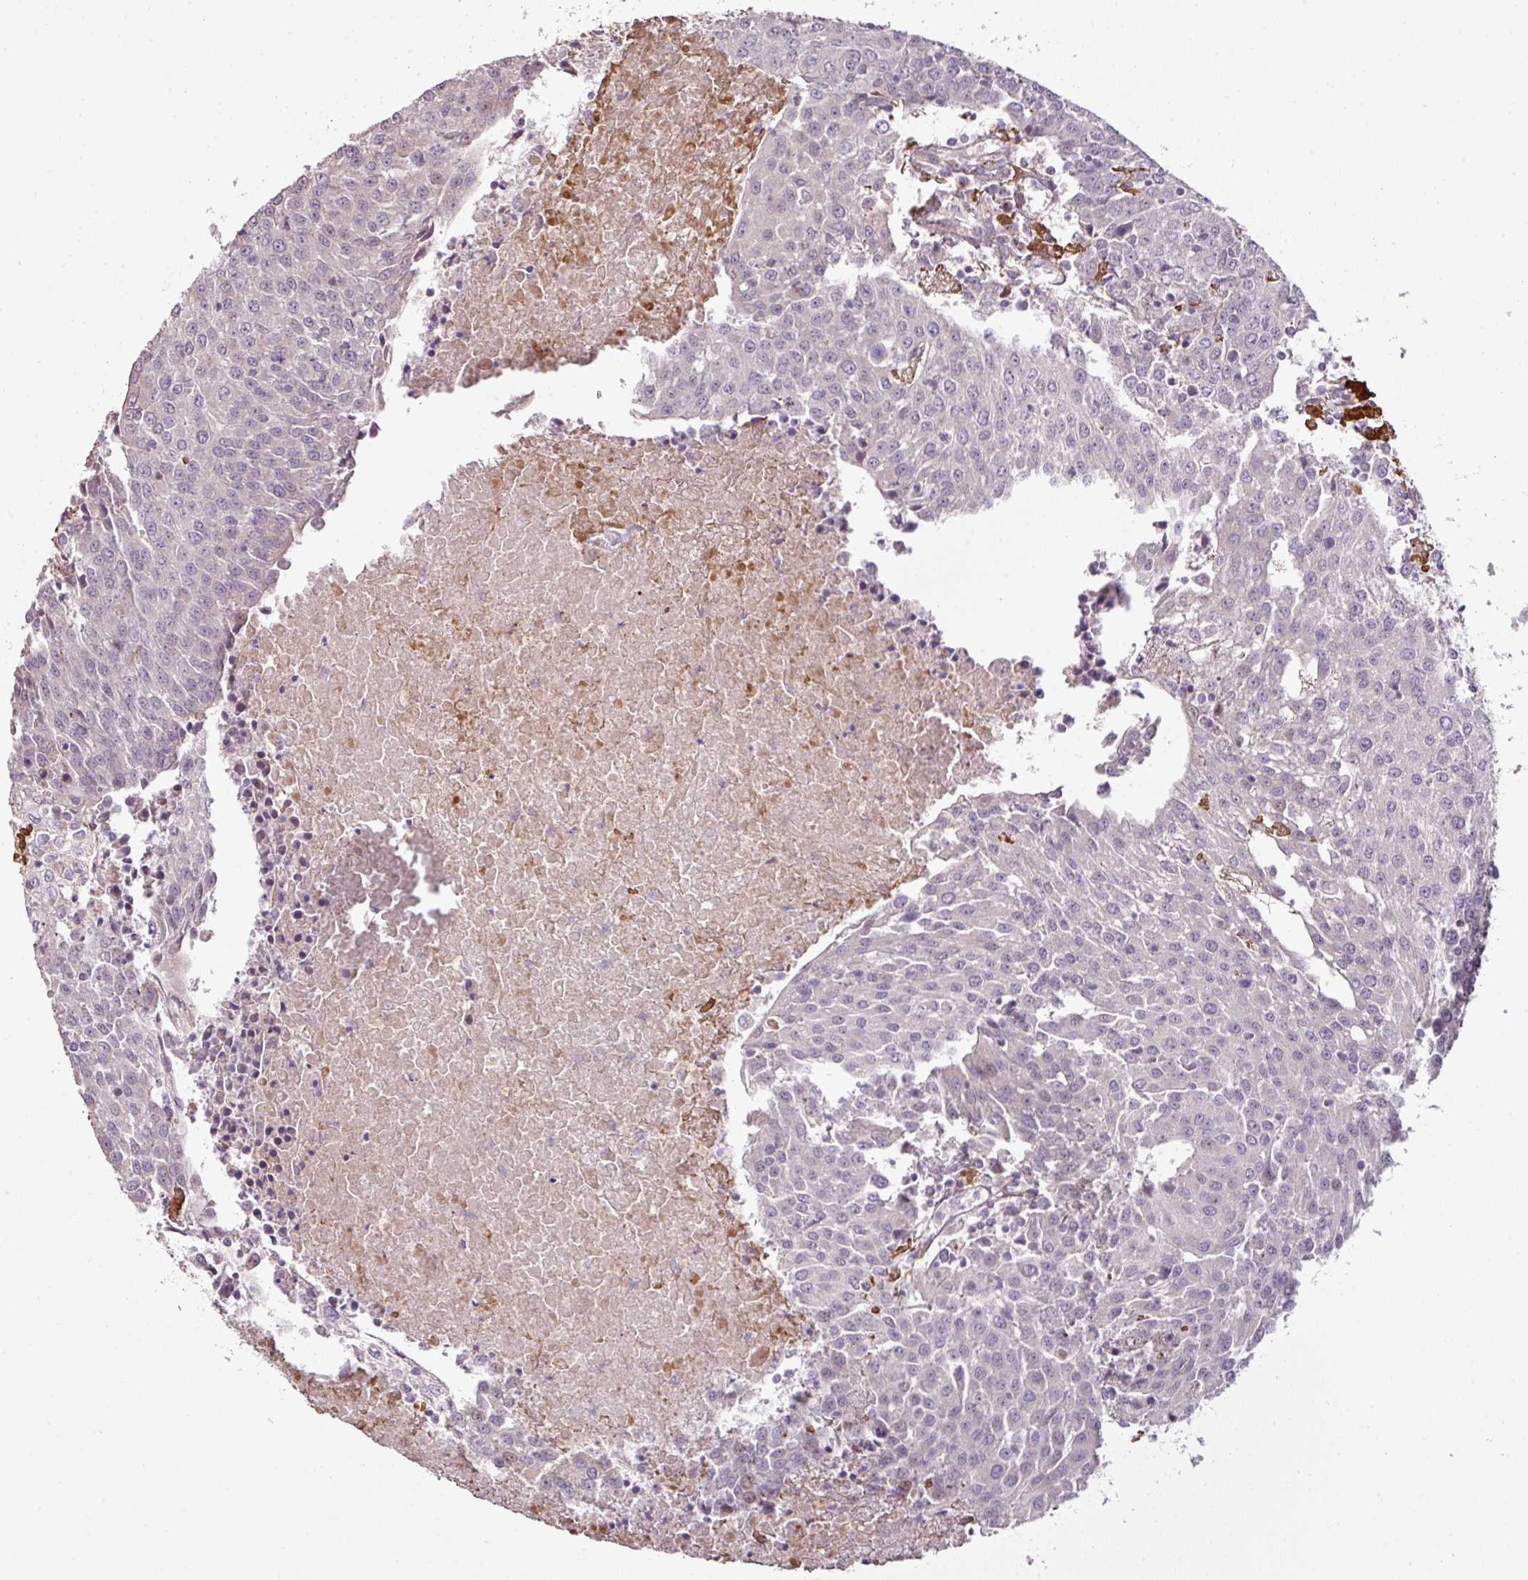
{"staining": {"intensity": "negative", "quantity": "none", "location": "none"}, "tissue": "urothelial cancer", "cell_type": "Tumor cells", "image_type": "cancer", "snomed": [{"axis": "morphology", "description": "Urothelial carcinoma, High grade"}, {"axis": "topography", "description": "Urinary bladder"}], "caption": "IHC micrograph of neoplastic tissue: urothelial cancer stained with DAB (3,3'-diaminobenzidine) demonstrates no significant protein staining in tumor cells.", "gene": "CXCR5", "patient": {"sex": "female", "age": 85}}